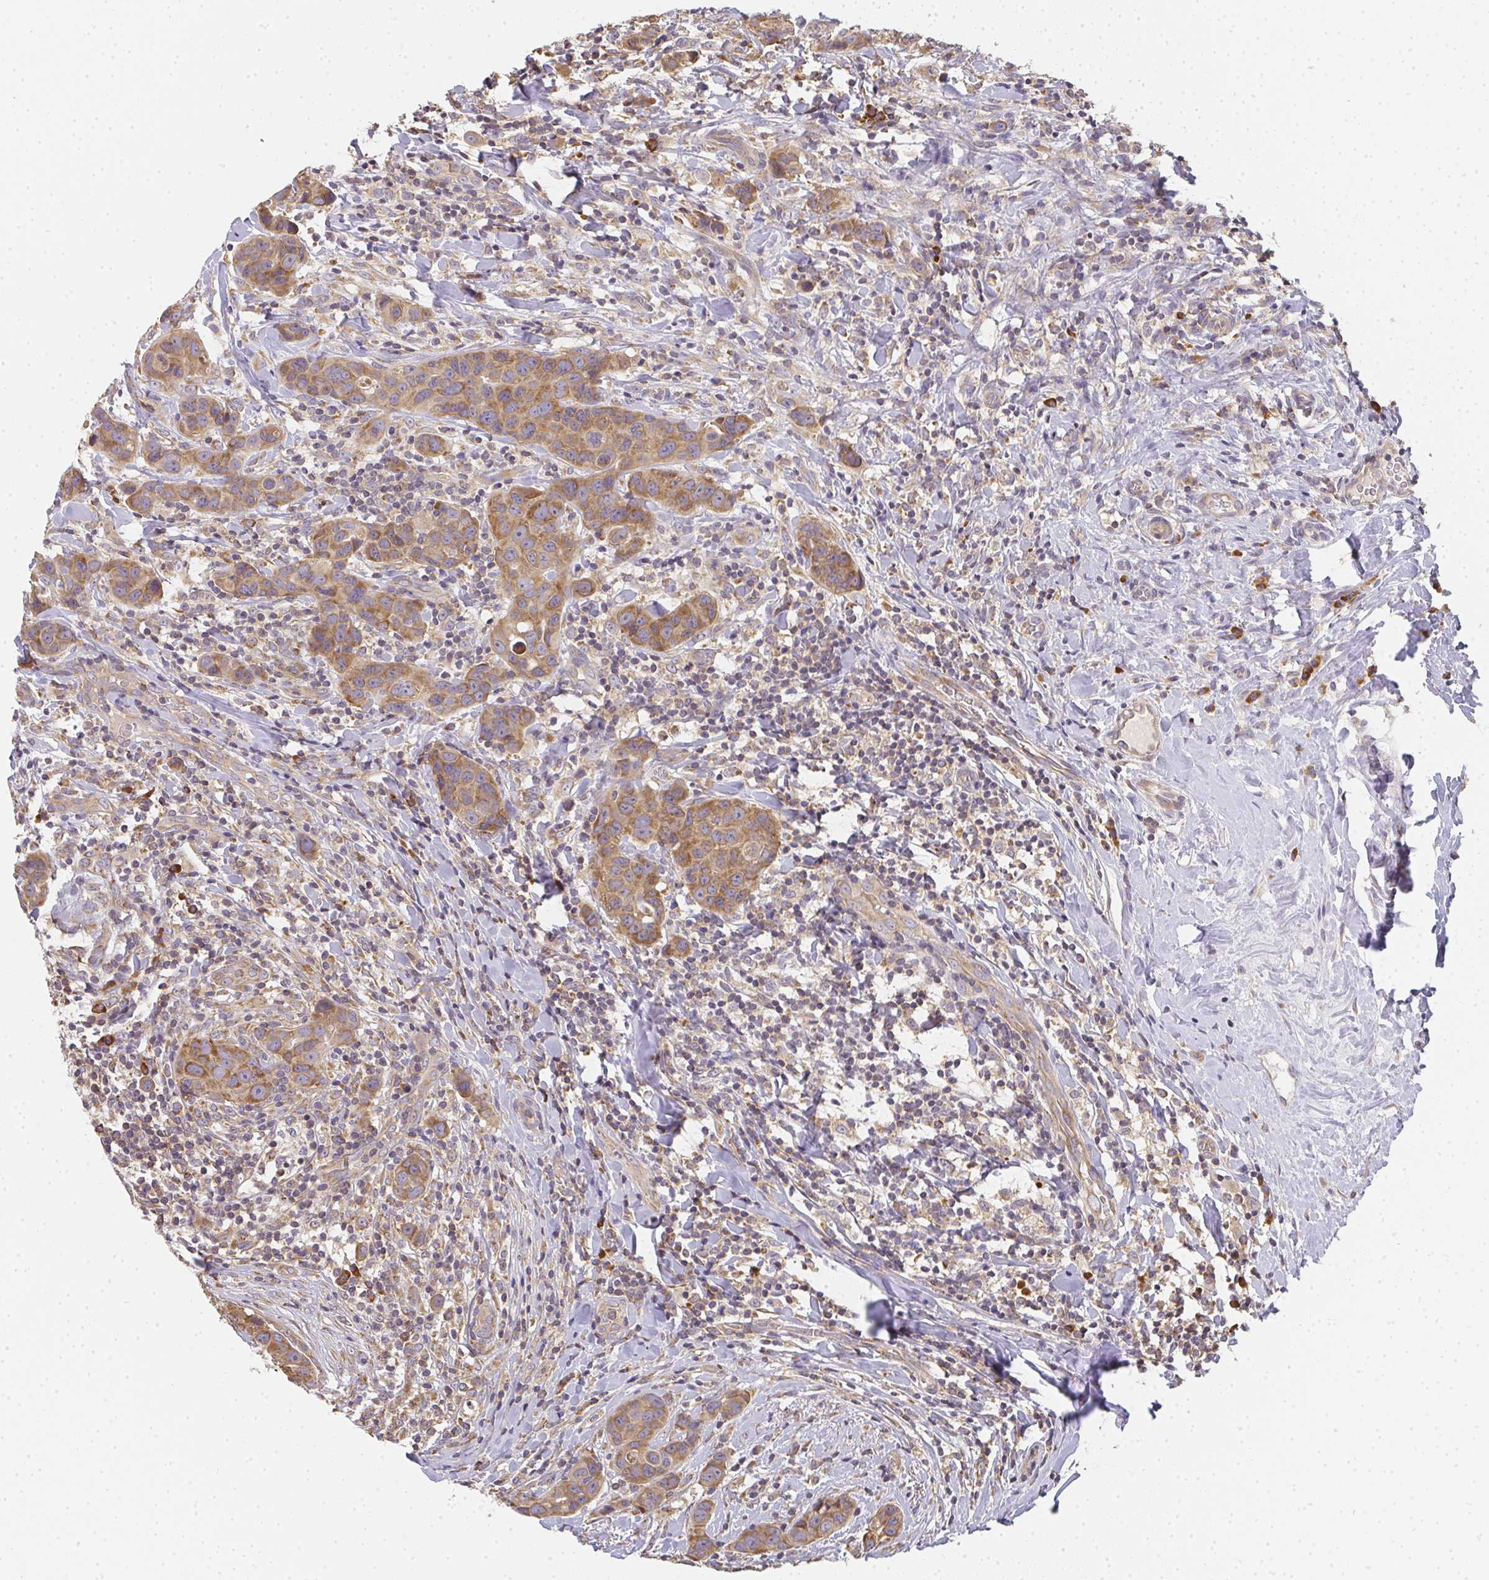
{"staining": {"intensity": "moderate", "quantity": ">75%", "location": "cytoplasmic/membranous"}, "tissue": "breast cancer", "cell_type": "Tumor cells", "image_type": "cancer", "snomed": [{"axis": "morphology", "description": "Duct carcinoma"}, {"axis": "topography", "description": "Breast"}], "caption": "Immunohistochemistry (IHC) histopathology image of human intraductal carcinoma (breast) stained for a protein (brown), which exhibits medium levels of moderate cytoplasmic/membranous staining in about >75% of tumor cells.", "gene": "SLC35B3", "patient": {"sex": "female", "age": 24}}